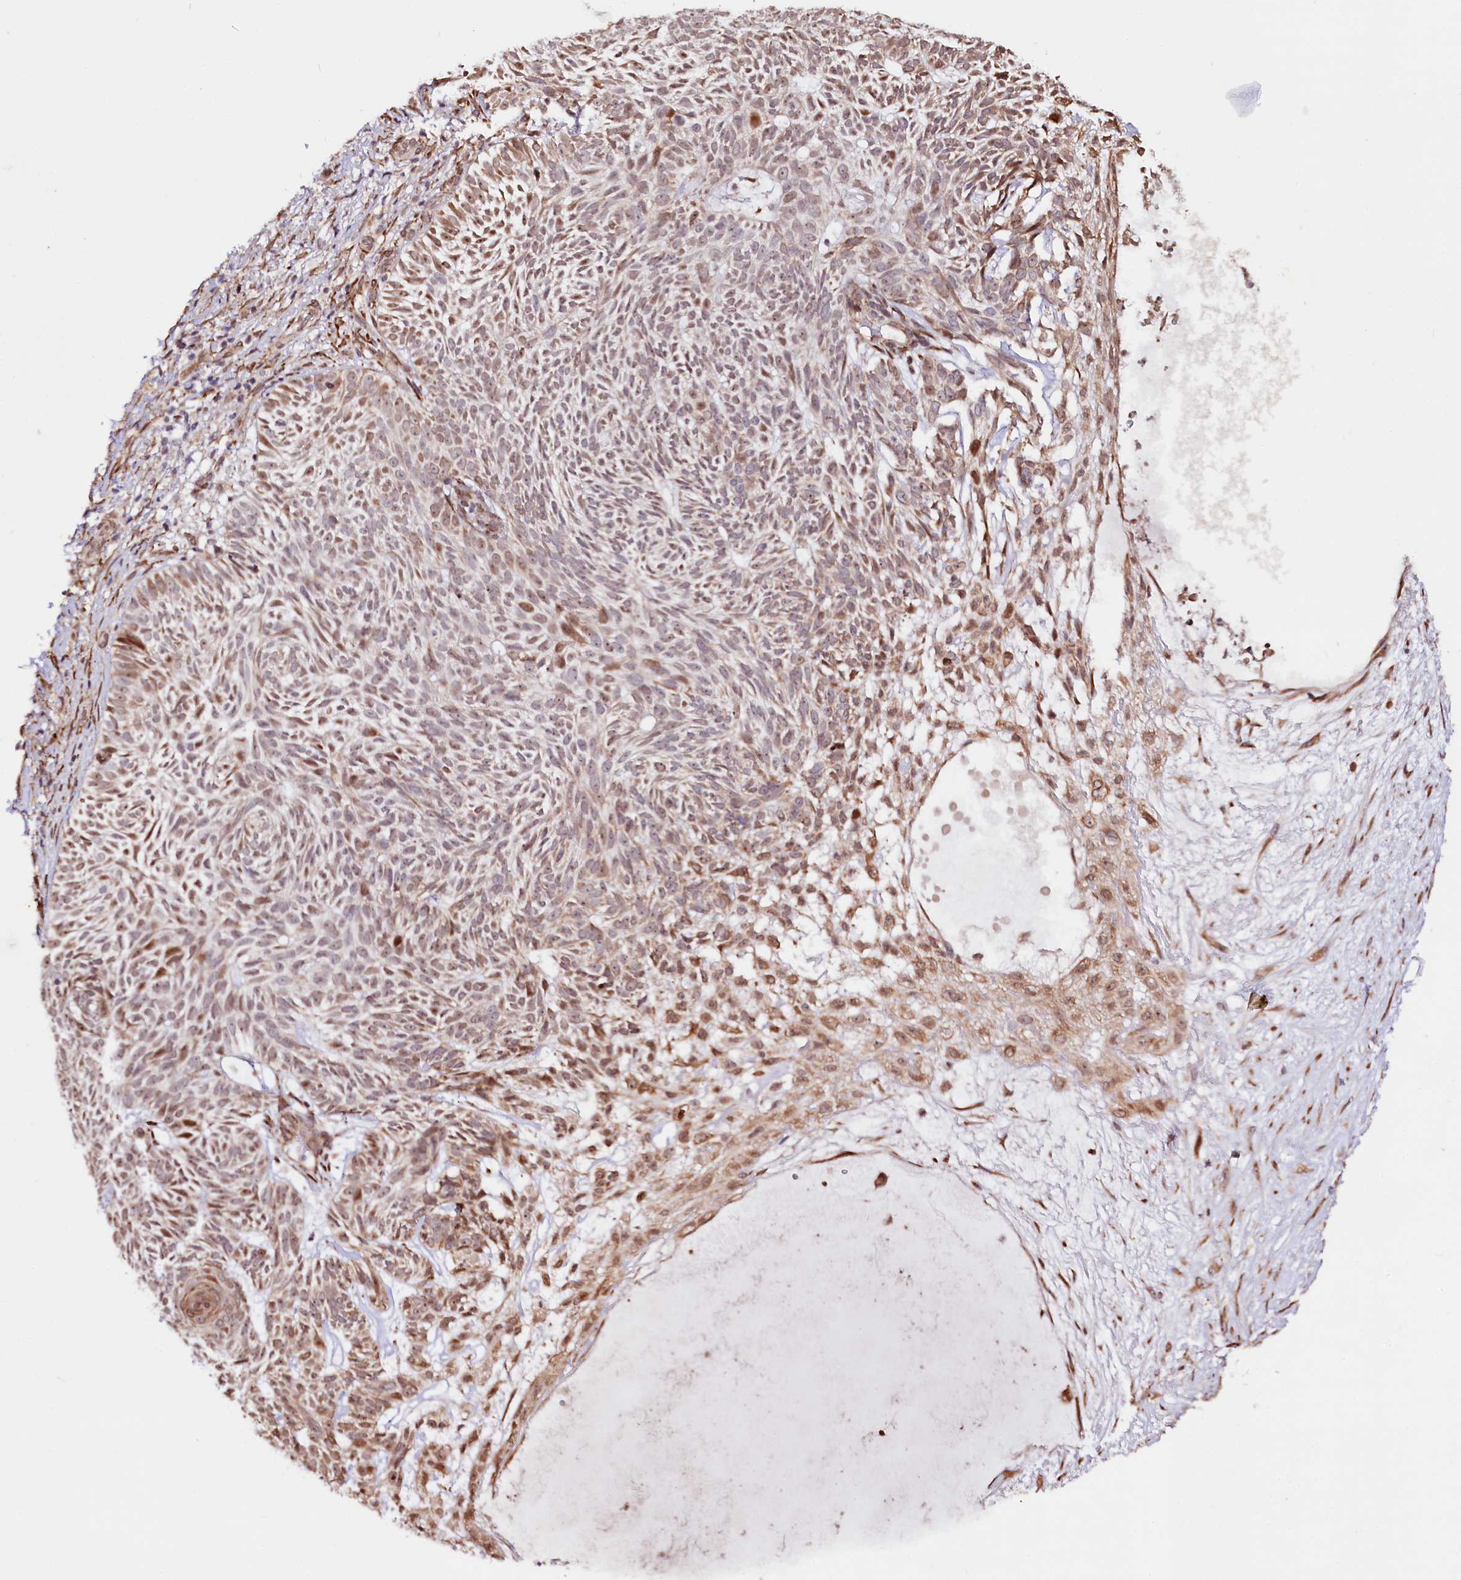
{"staining": {"intensity": "moderate", "quantity": "25%-75%", "location": "cytoplasmic/membranous,nuclear"}, "tissue": "skin cancer", "cell_type": "Tumor cells", "image_type": "cancer", "snomed": [{"axis": "morphology", "description": "Basal cell carcinoma"}, {"axis": "topography", "description": "Skin"}], "caption": "A micrograph of human skin cancer stained for a protein reveals moderate cytoplasmic/membranous and nuclear brown staining in tumor cells.", "gene": "CUTC", "patient": {"sex": "male", "age": 75}}